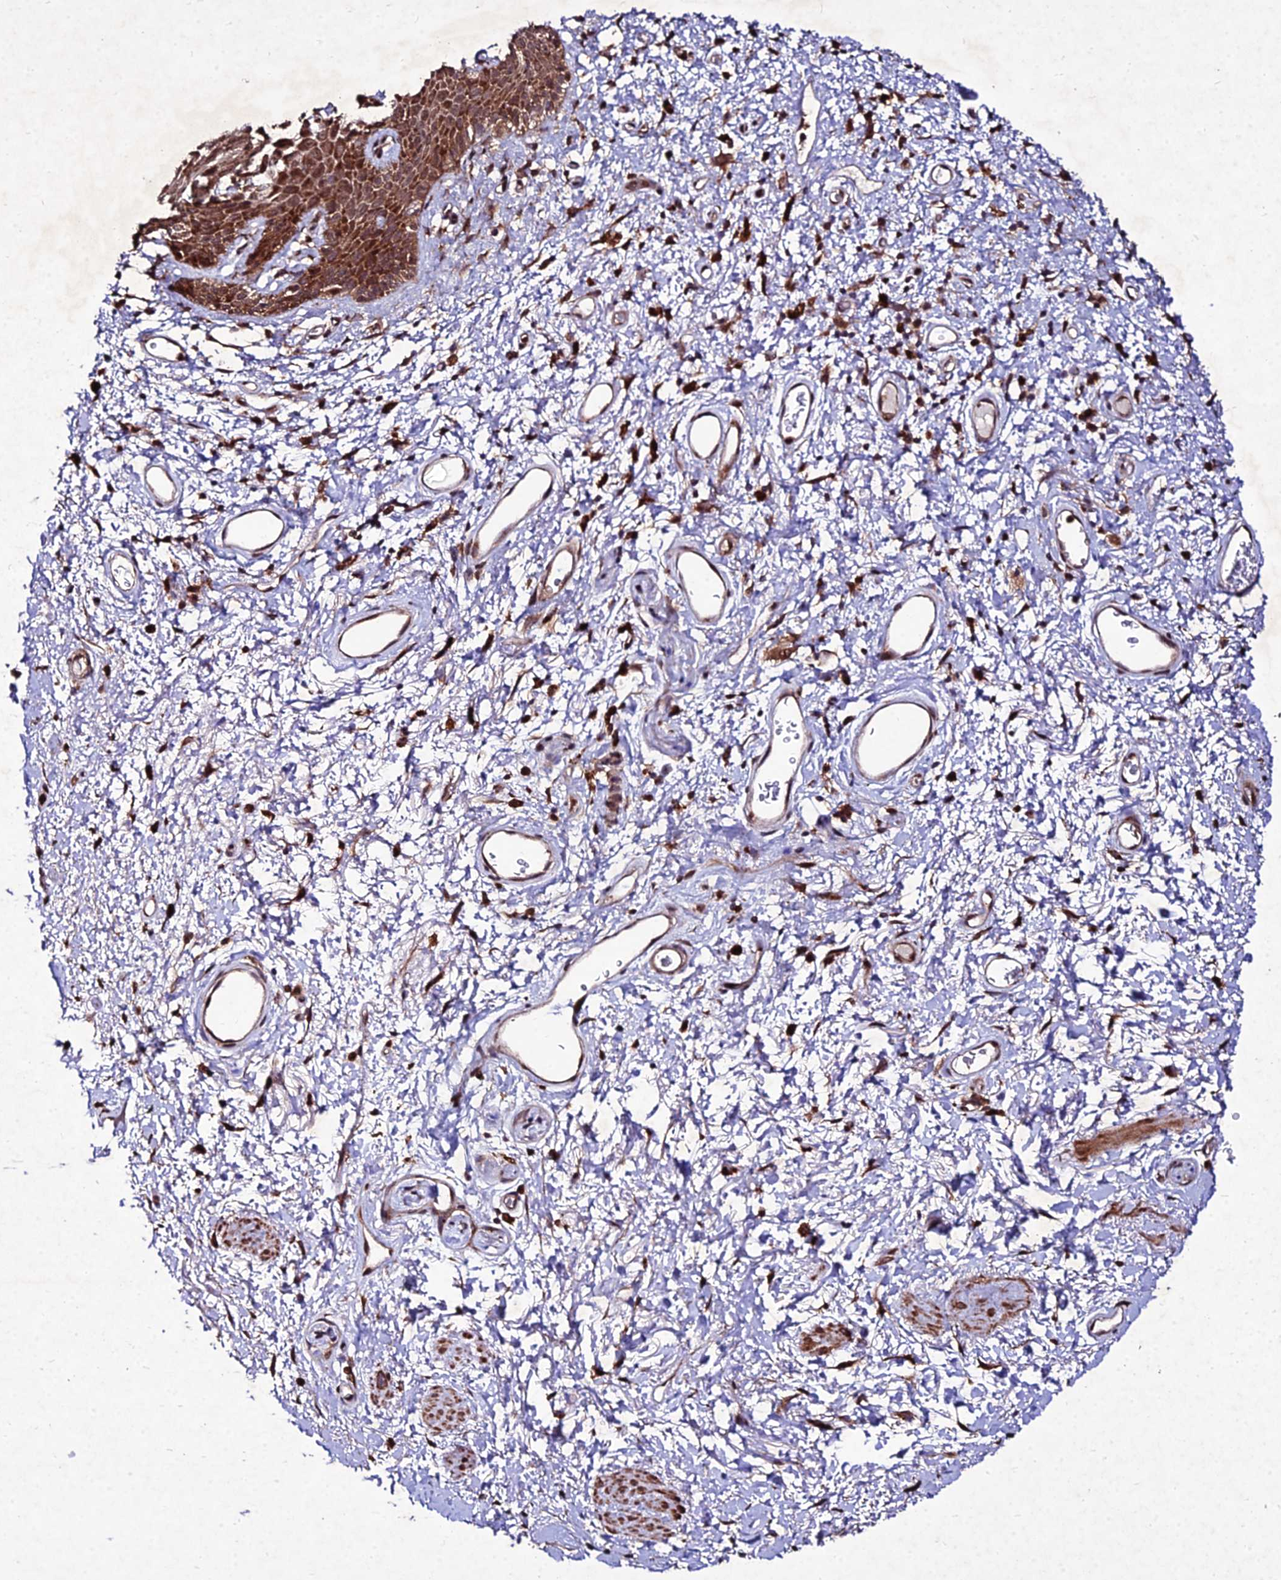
{"staining": {"intensity": "strong", "quantity": ">75%", "location": "cytoplasmic/membranous"}, "tissue": "skin", "cell_type": "Epidermal cells", "image_type": "normal", "snomed": [{"axis": "morphology", "description": "Normal tissue, NOS"}, {"axis": "topography", "description": "Anal"}], "caption": "Protein staining displays strong cytoplasmic/membranous staining in approximately >75% of epidermal cells in normal skin. The protein of interest is shown in brown color, while the nuclei are stained blue.", "gene": "ZNF766", "patient": {"sex": "female", "age": 46}}